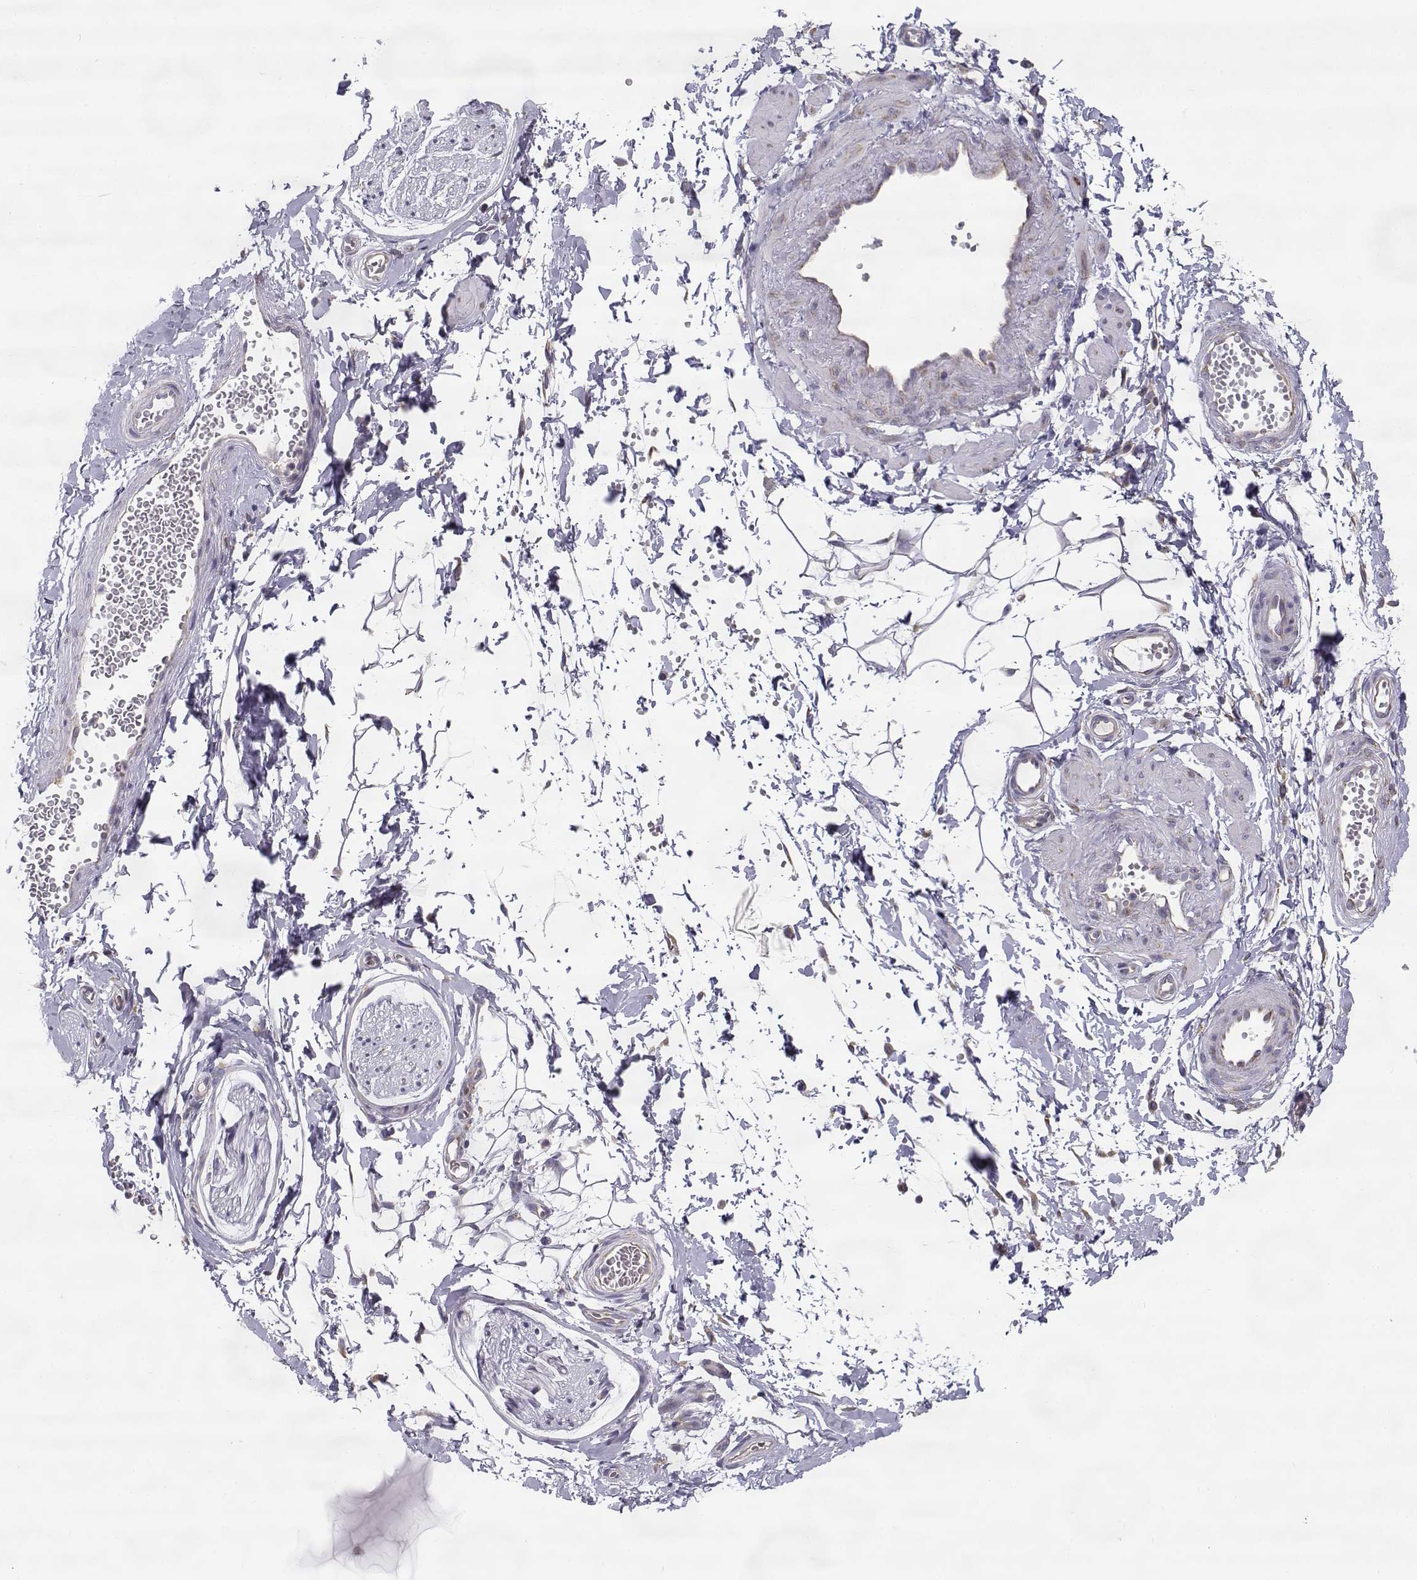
{"staining": {"intensity": "negative", "quantity": "none", "location": "none"}, "tissue": "adipose tissue", "cell_type": "Adipocytes", "image_type": "normal", "snomed": [{"axis": "morphology", "description": "Normal tissue, NOS"}, {"axis": "topography", "description": "Smooth muscle"}, {"axis": "topography", "description": "Peripheral nerve tissue"}], "caption": "High power microscopy histopathology image of an immunohistochemistry image of benign adipose tissue, revealing no significant expression in adipocytes. (DAB (3,3'-diaminobenzidine) immunohistochemistry visualized using brightfield microscopy, high magnification).", "gene": "BEND6", "patient": {"sex": "male", "age": 22}}